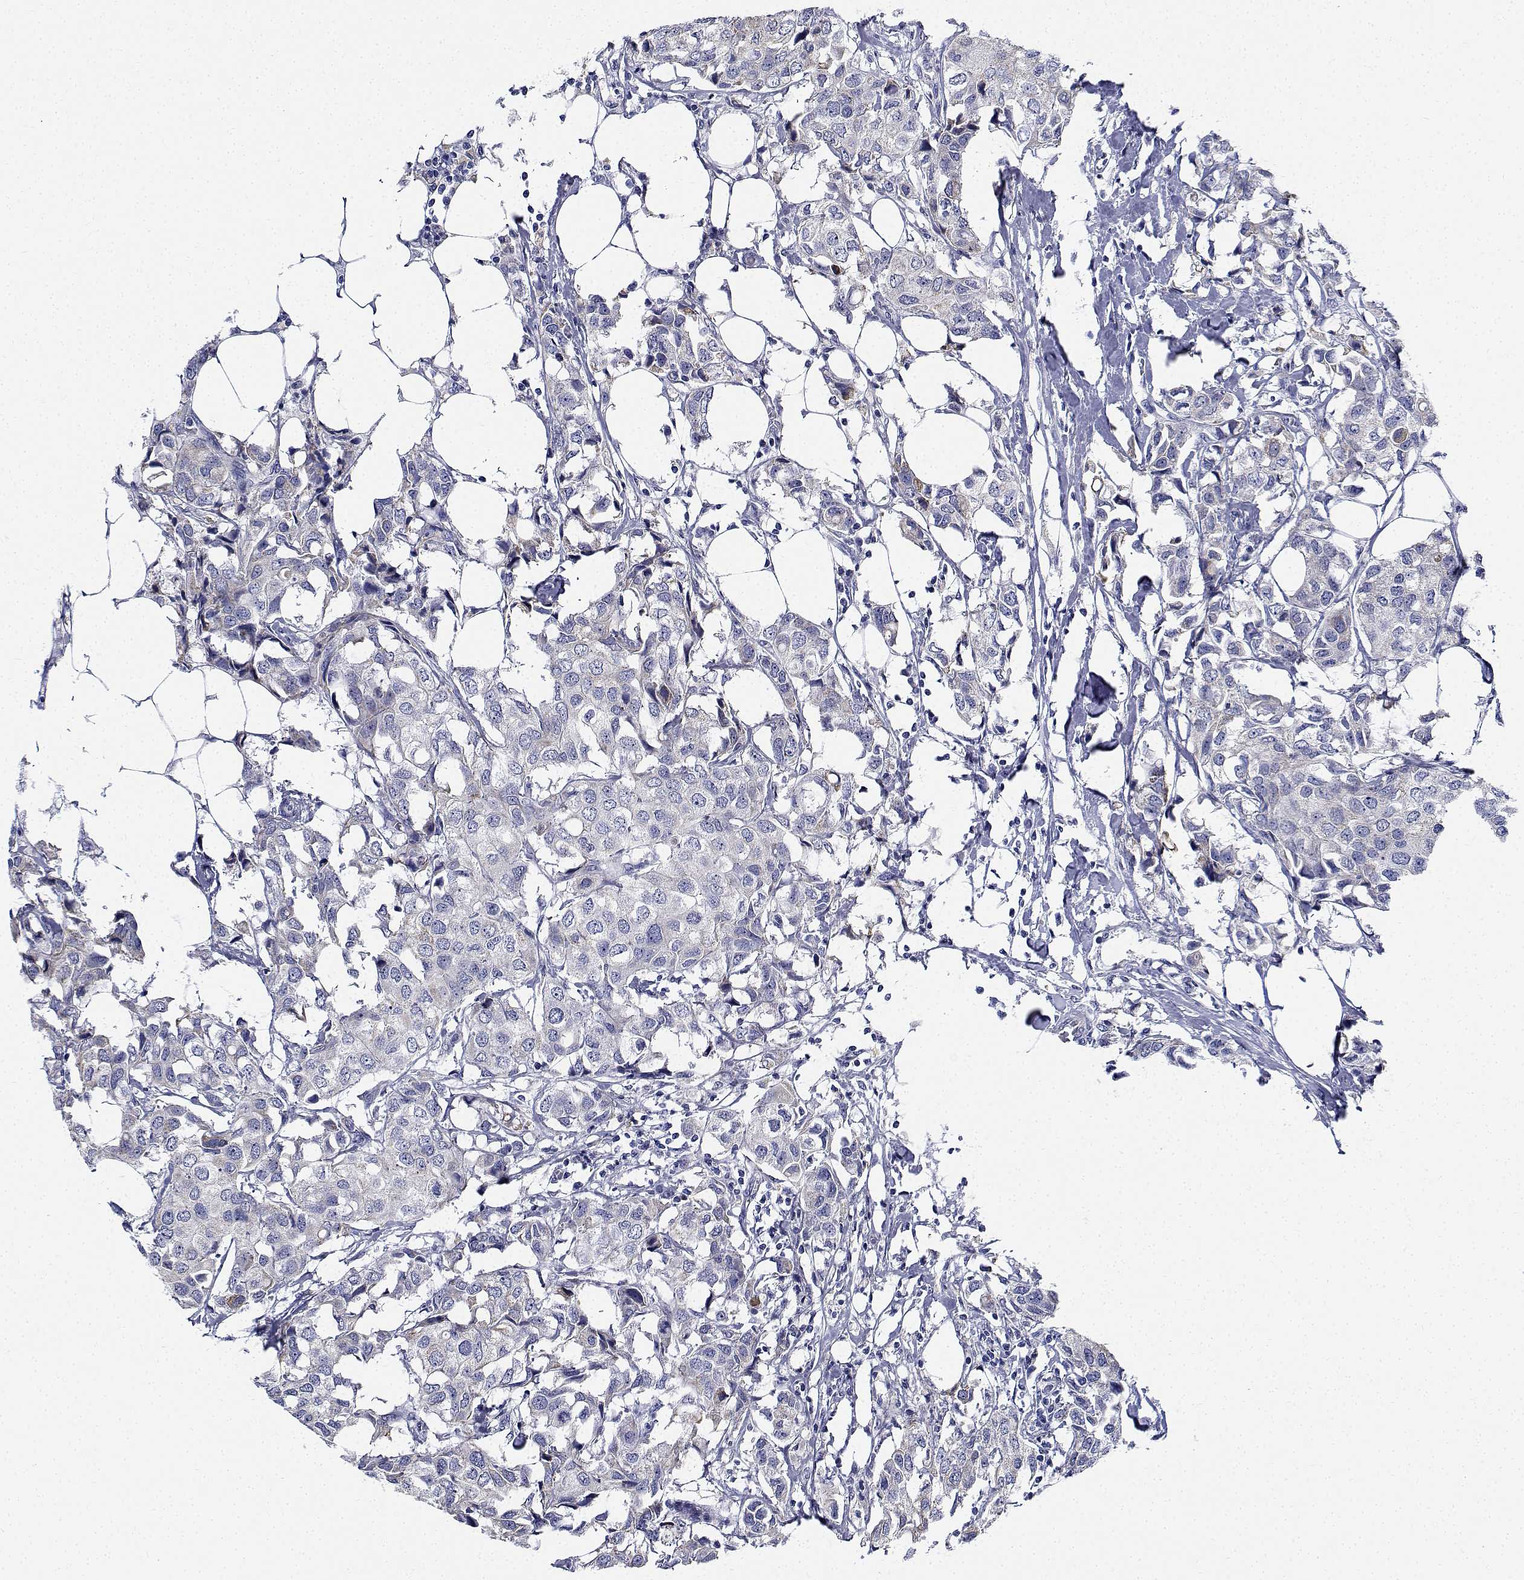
{"staining": {"intensity": "negative", "quantity": "none", "location": "none"}, "tissue": "breast cancer", "cell_type": "Tumor cells", "image_type": "cancer", "snomed": [{"axis": "morphology", "description": "Duct carcinoma"}, {"axis": "topography", "description": "Breast"}], "caption": "Immunohistochemistry (IHC) histopathology image of neoplastic tissue: human breast cancer (invasive ductal carcinoma) stained with DAB (3,3'-diaminobenzidine) reveals no significant protein positivity in tumor cells.", "gene": "CDHR3", "patient": {"sex": "female", "age": 80}}